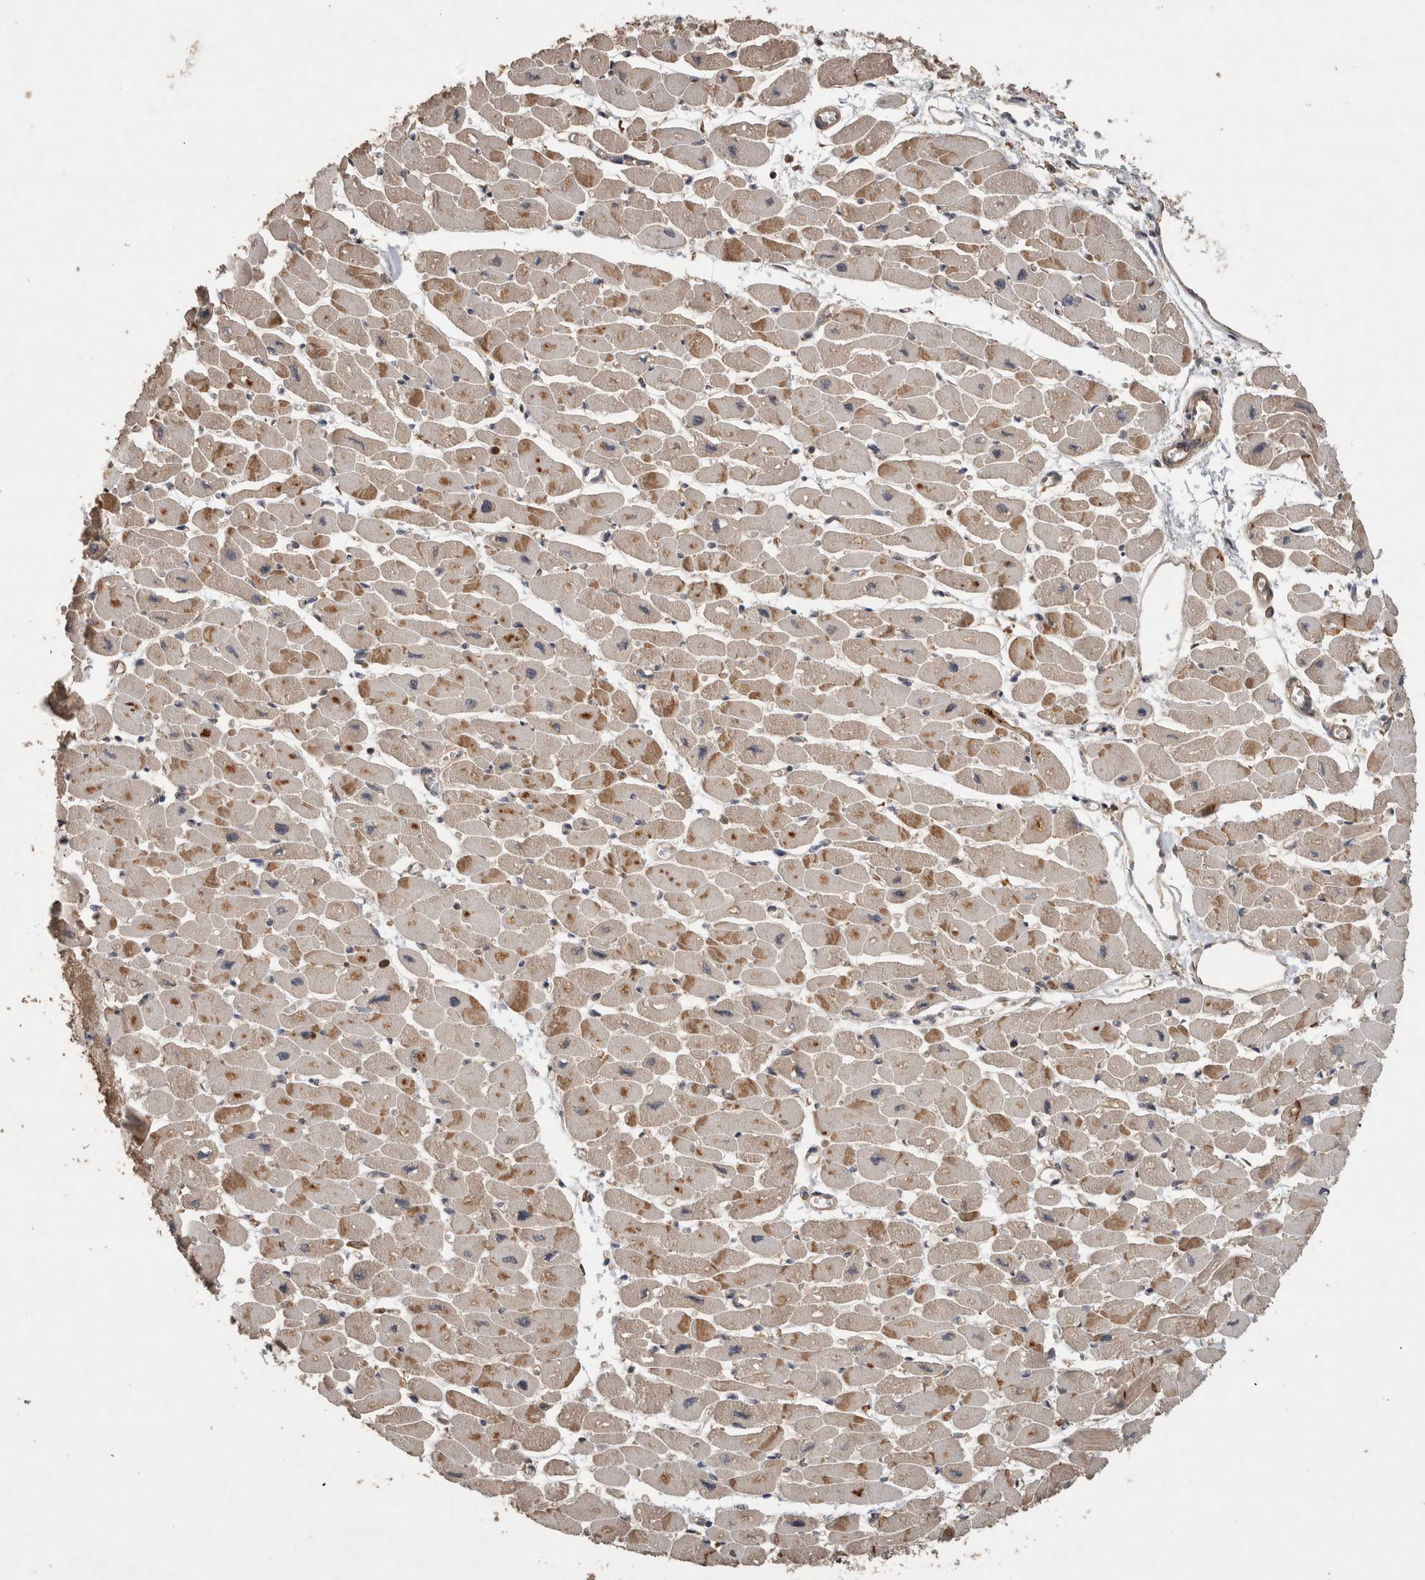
{"staining": {"intensity": "moderate", "quantity": "25%-75%", "location": "cytoplasmic/membranous"}, "tissue": "heart muscle", "cell_type": "Cardiomyocytes", "image_type": "normal", "snomed": [{"axis": "morphology", "description": "Normal tissue, NOS"}, {"axis": "topography", "description": "Heart"}], "caption": "Brown immunohistochemical staining in benign human heart muscle demonstrates moderate cytoplasmic/membranous expression in approximately 25%-75% of cardiomyocytes.", "gene": "OTUD7B", "patient": {"sex": "female", "age": 54}}